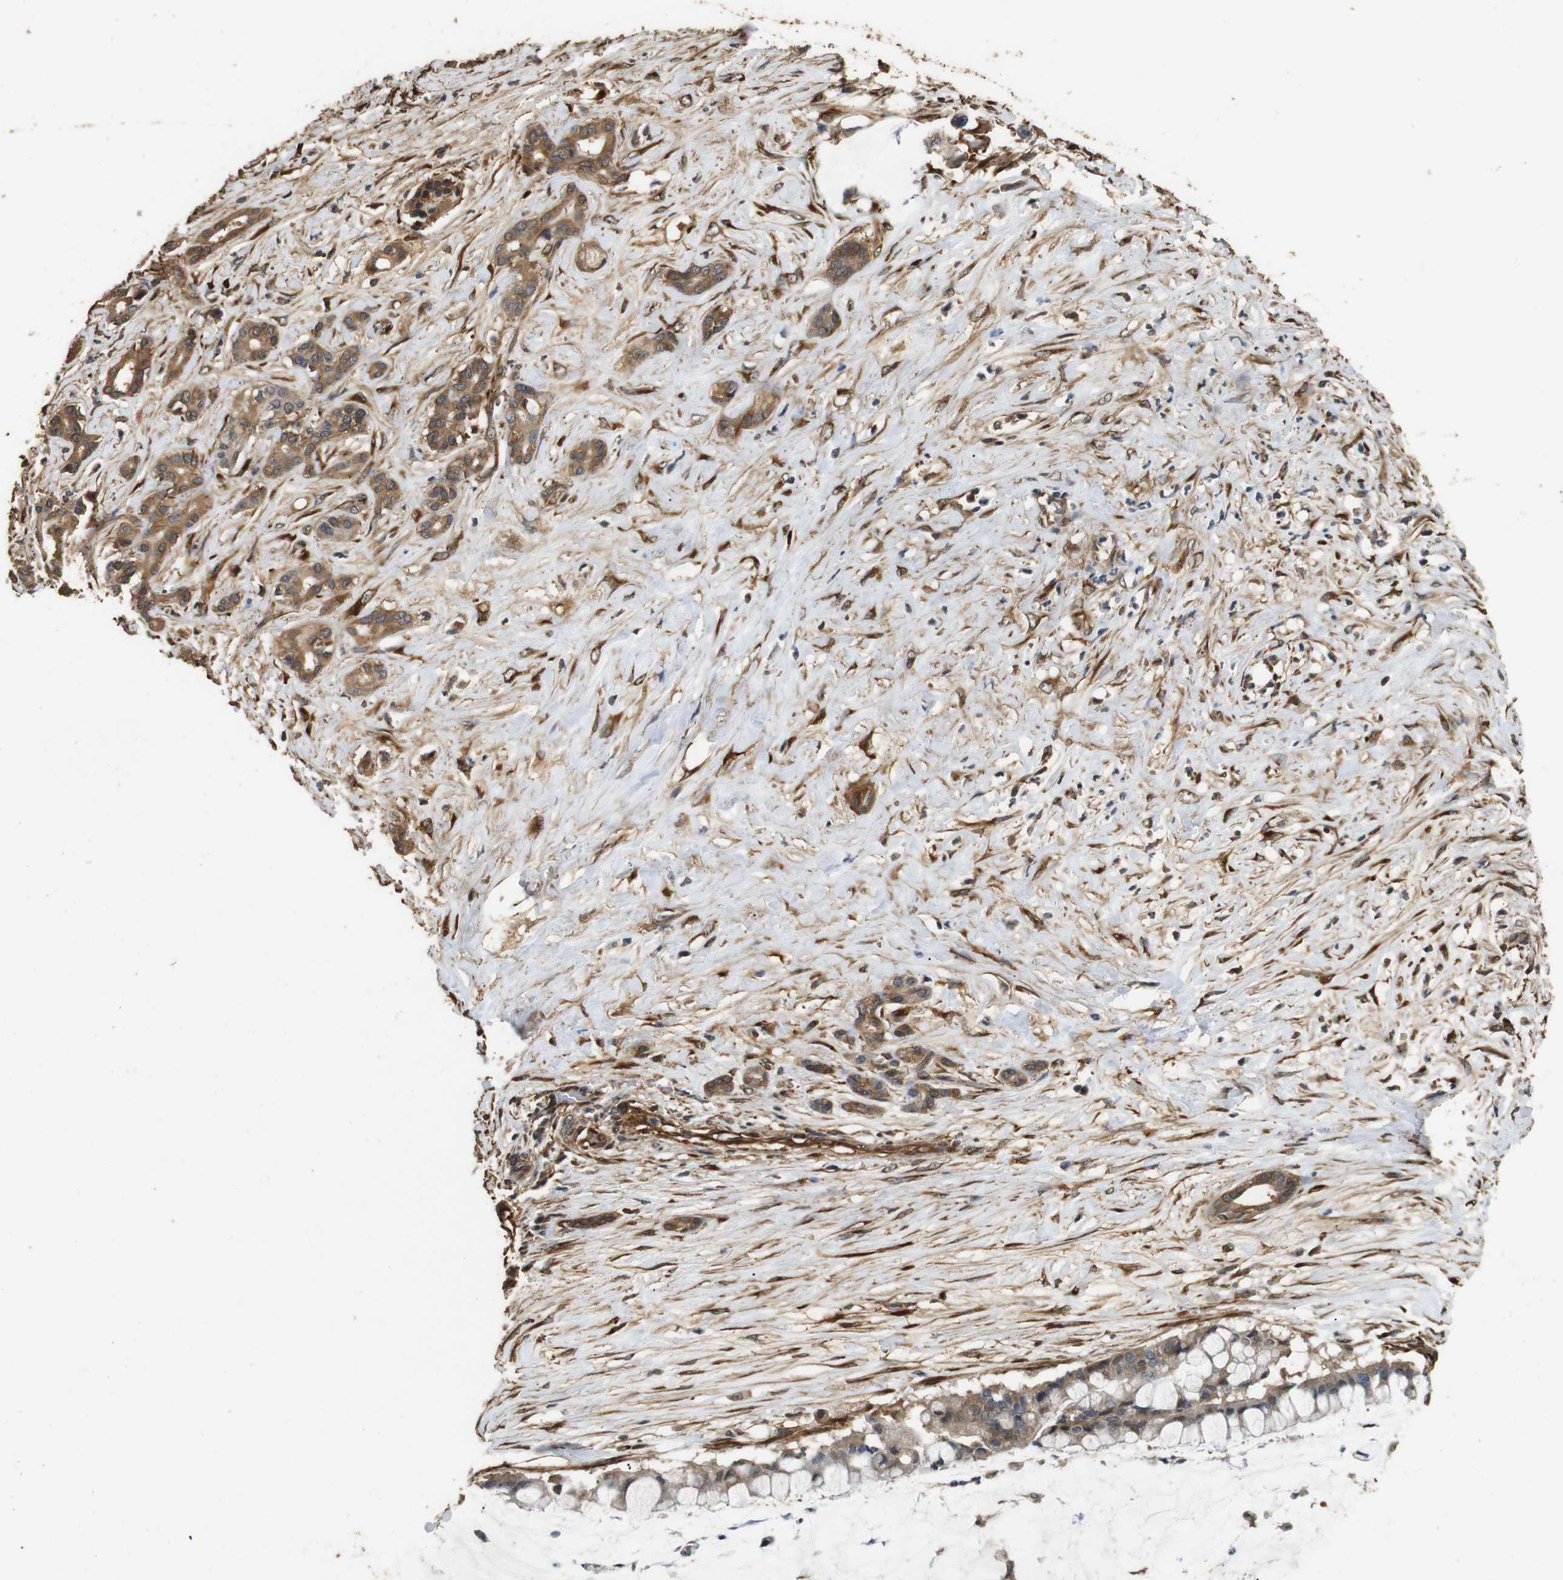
{"staining": {"intensity": "moderate", "quantity": ">75%", "location": "cytoplasmic/membranous"}, "tissue": "pancreatic cancer", "cell_type": "Tumor cells", "image_type": "cancer", "snomed": [{"axis": "morphology", "description": "Adenocarcinoma, NOS"}, {"axis": "topography", "description": "Pancreas"}], "caption": "Immunohistochemical staining of pancreatic cancer (adenocarcinoma) exhibits medium levels of moderate cytoplasmic/membranous protein staining in approximately >75% of tumor cells. The protein is stained brown, and the nuclei are stained in blue (DAB IHC with brightfield microscopy, high magnification).", "gene": "CNPY4", "patient": {"sex": "male", "age": 41}}